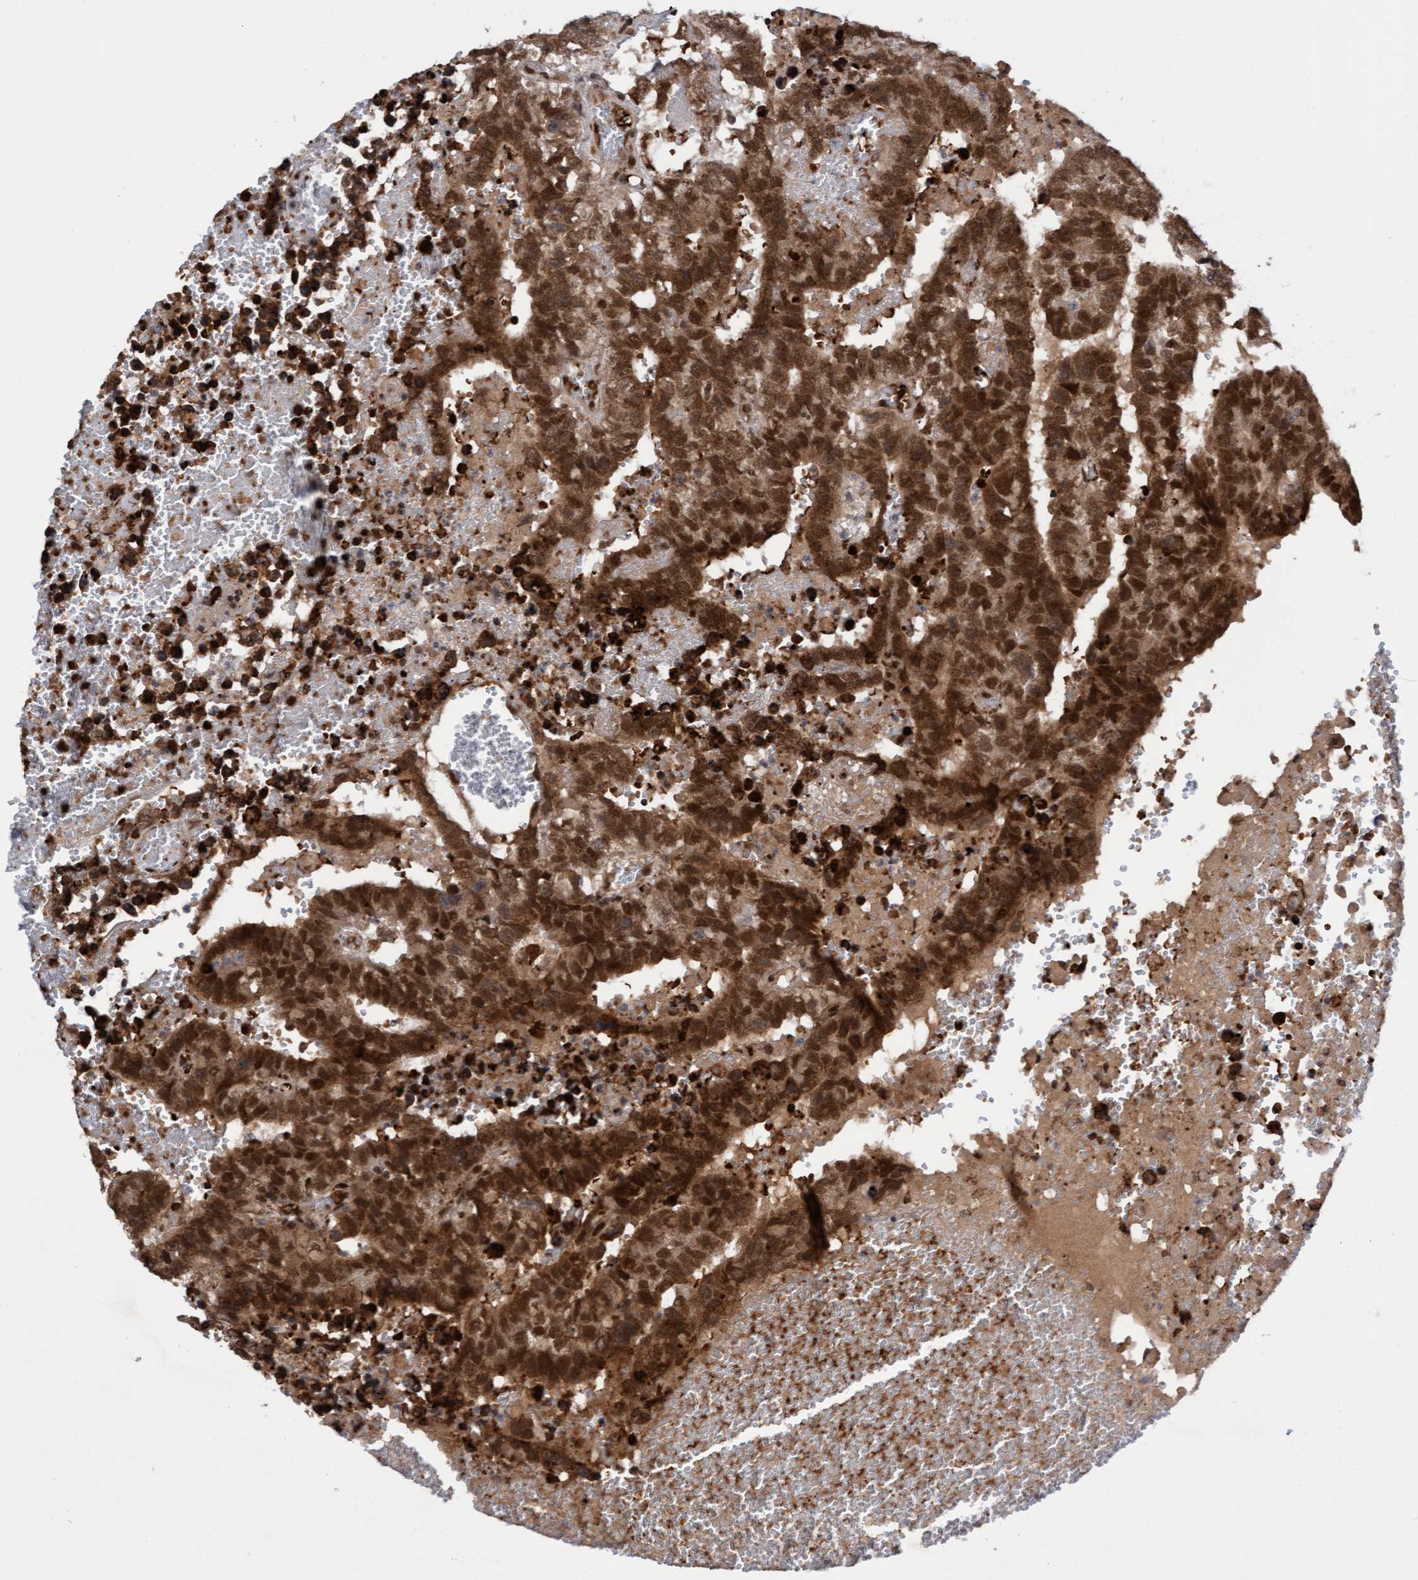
{"staining": {"intensity": "strong", "quantity": ">75%", "location": "cytoplasmic/membranous,nuclear"}, "tissue": "testis cancer", "cell_type": "Tumor cells", "image_type": "cancer", "snomed": [{"axis": "morphology", "description": "Carcinoma, Embryonal, NOS"}, {"axis": "topography", "description": "Testis"}], "caption": "About >75% of tumor cells in testis embryonal carcinoma display strong cytoplasmic/membranous and nuclear protein staining as visualized by brown immunohistochemical staining.", "gene": "TANC2", "patient": {"sex": "male", "age": 25}}